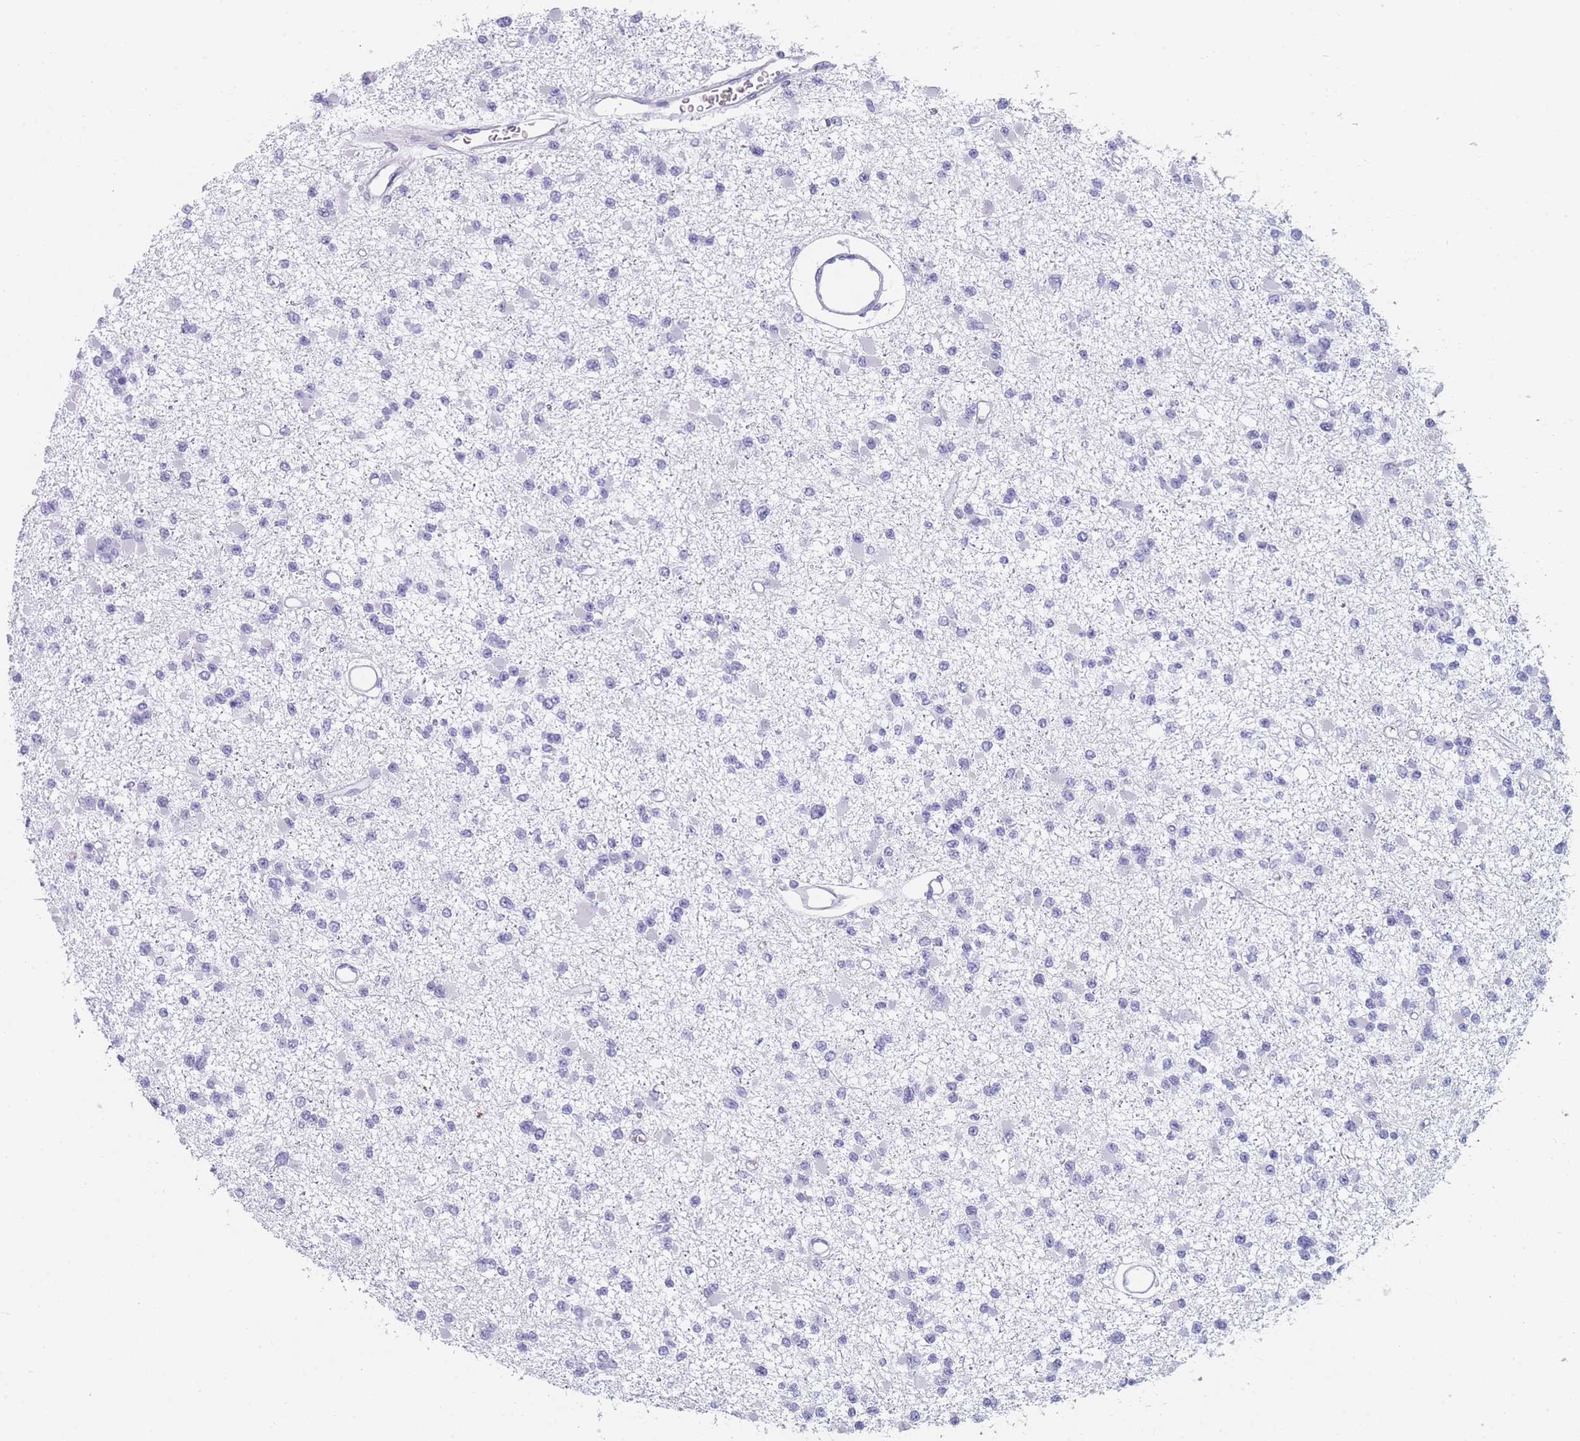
{"staining": {"intensity": "negative", "quantity": "none", "location": "none"}, "tissue": "glioma", "cell_type": "Tumor cells", "image_type": "cancer", "snomed": [{"axis": "morphology", "description": "Glioma, malignant, Low grade"}, {"axis": "topography", "description": "Brain"}], "caption": "A photomicrograph of human malignant glioma (low-grade) is negative for staining in tumor cells.", "gene": "OR5D16", "patient": {"sex": "female", "age": 22}}